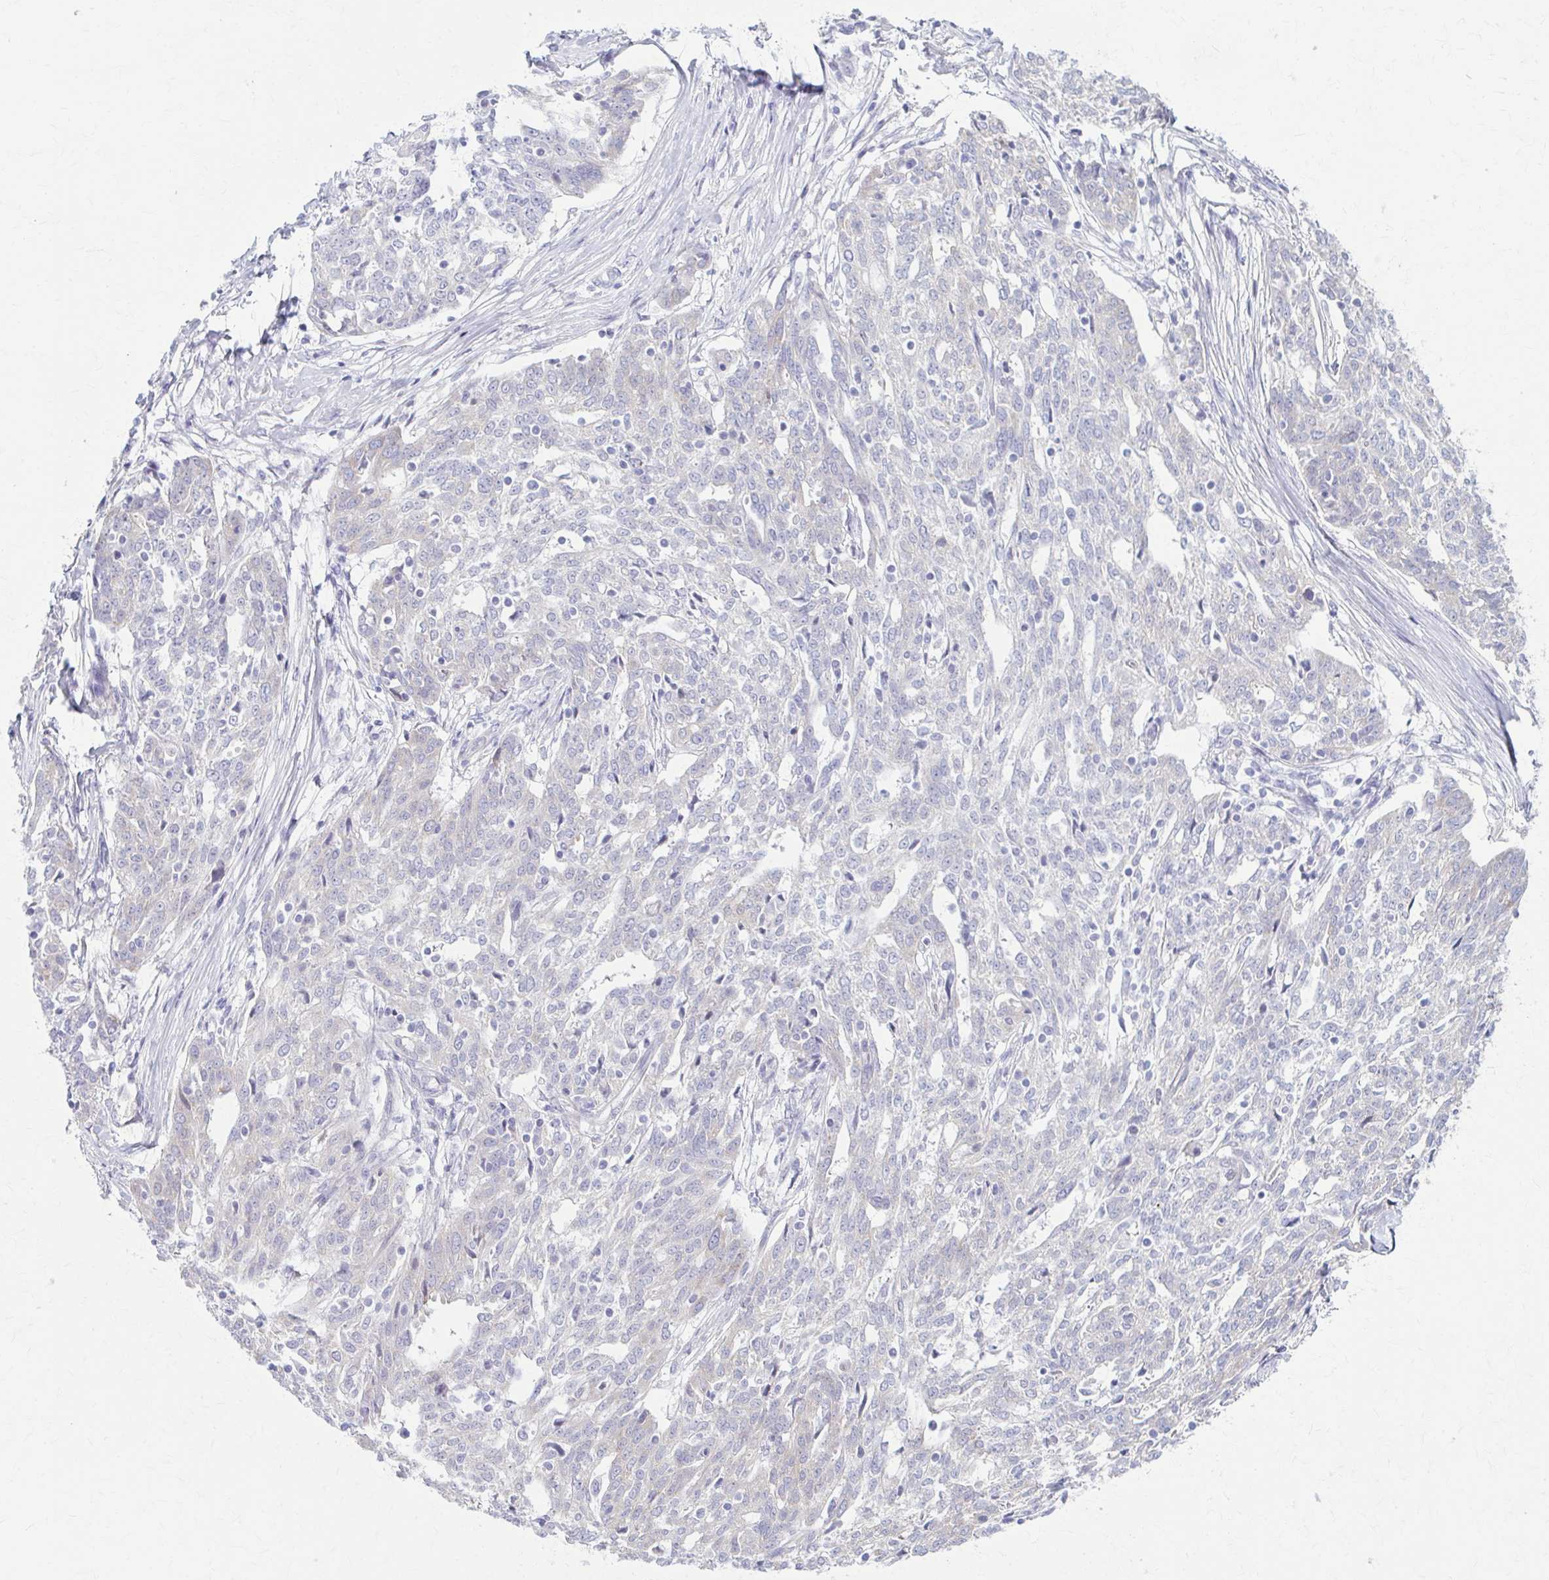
{"staining": {"intensity": "negative", "quantity": "none", "location": "none"}, "tissue": "ovarian cancer", "cell_type": "Tumor cells", "image_type": "cancer", "snomed": [{"axis": "morphology", "description": "Cystadenocarcinoma, serous, NOS"}, {"axis": "topography", "description": "Ovary"}], "caption": "An immunohistochemistry (IHC) image of ovarian cancer is shown. There is no staining in tumor cells of ovarian cancer.", "gene": "PRKRA", "patient": {"sex": "female", "age": 67}}